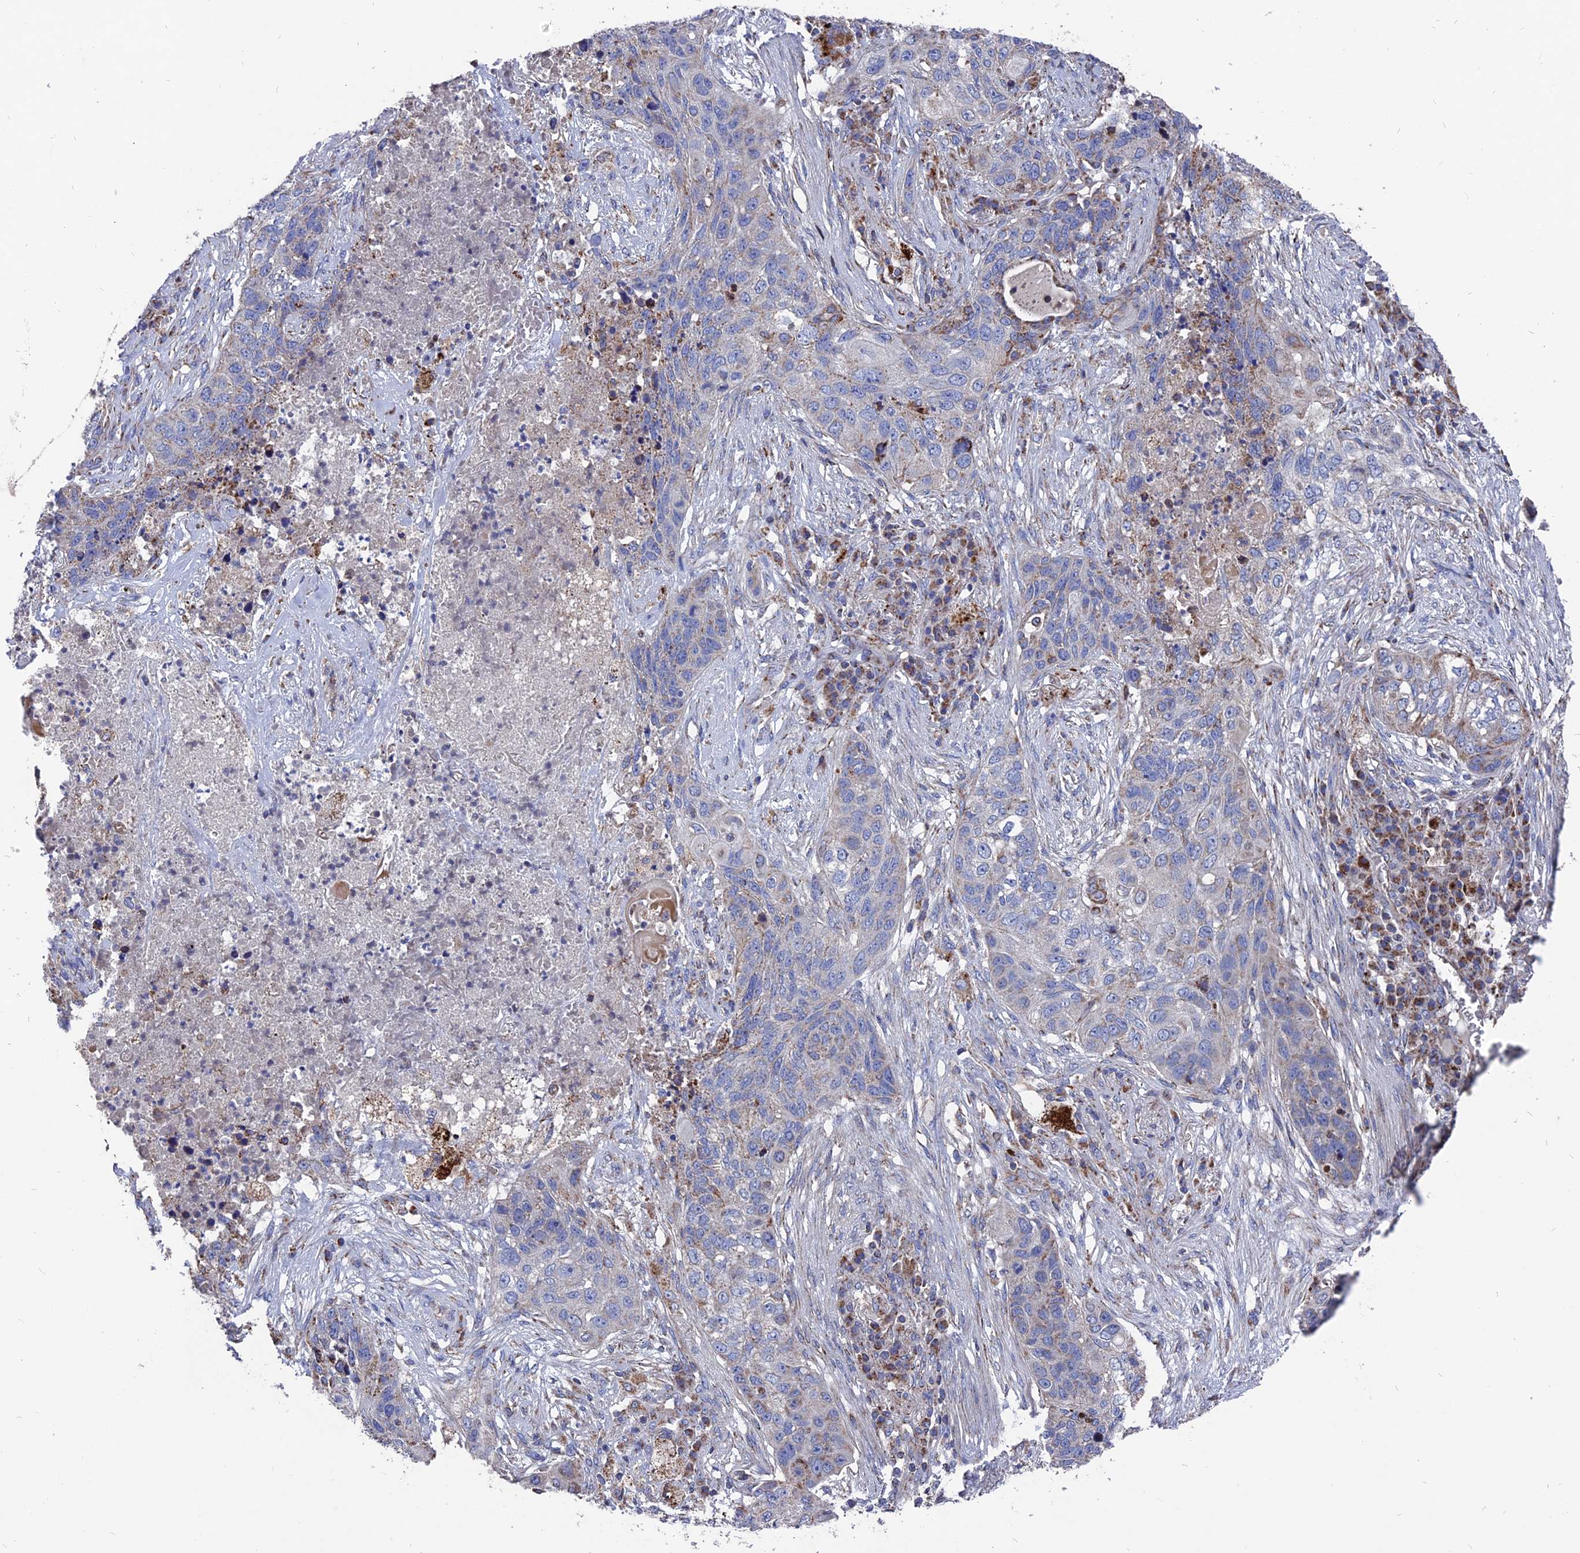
{"staining": {"intensity": "weak", "quantity": "<25%", "location": "cytoplasmic/membranous"}, "tissue": "lung cancer", "cell_type": "Tumor cells", "image_type": "cancer", "snomed": [{"axis": "morphology", "description": "Squamous cell carcinoma, NOS"}, {"axis": "topography", "description": "Lung"}], "caption": "Immunohistochemistry image of neoplastic tissue: lung squamous cell carcinoma stained with DAB reveals no significant protein staining in tumor cells.", "gene": "TGFA", "patient": {"sex": "female", "age": 63}}